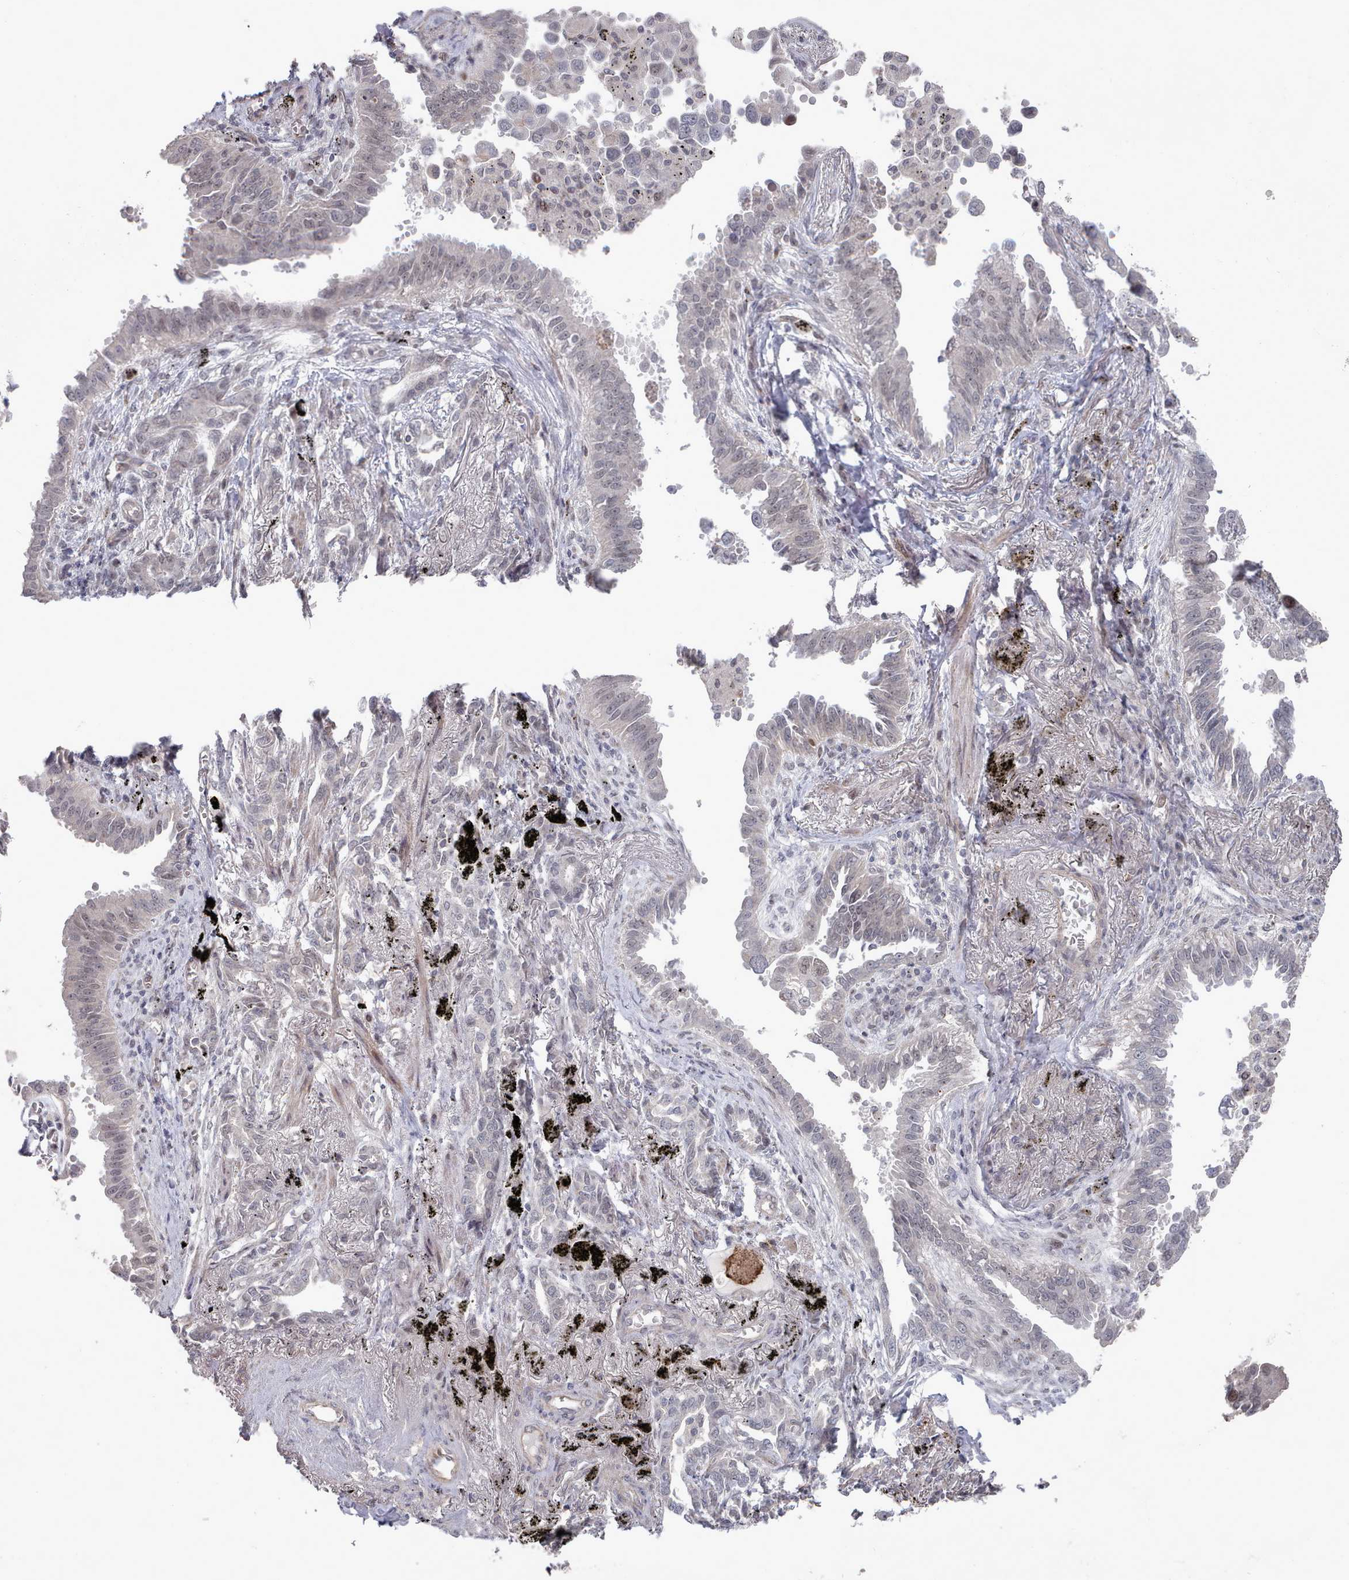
{"staining": {"intensity": "negative", "quantity": "none", "location": "none"}, "tissue": "lung cancer", "cell_type": "Tumor cells", "image_type": "cancer", "snomed": [{"axis": "morphology", "description": "Adenocarcinoma, NOS"}, {"axis": "topography", "description": "Lung"}], "caption": "Immunohistochemistry of human lung adenocarcinoma demonstrates no positivity in tumor cells. (Stains: DAB (3,3'-diaminobenzidine) immunohistochemistry with hematoxylin counter stain, Microscopy: brightfield microscopy at high magnification).", "gene": "CPSF4", "patient": {"sex": "male", "age": 67}}